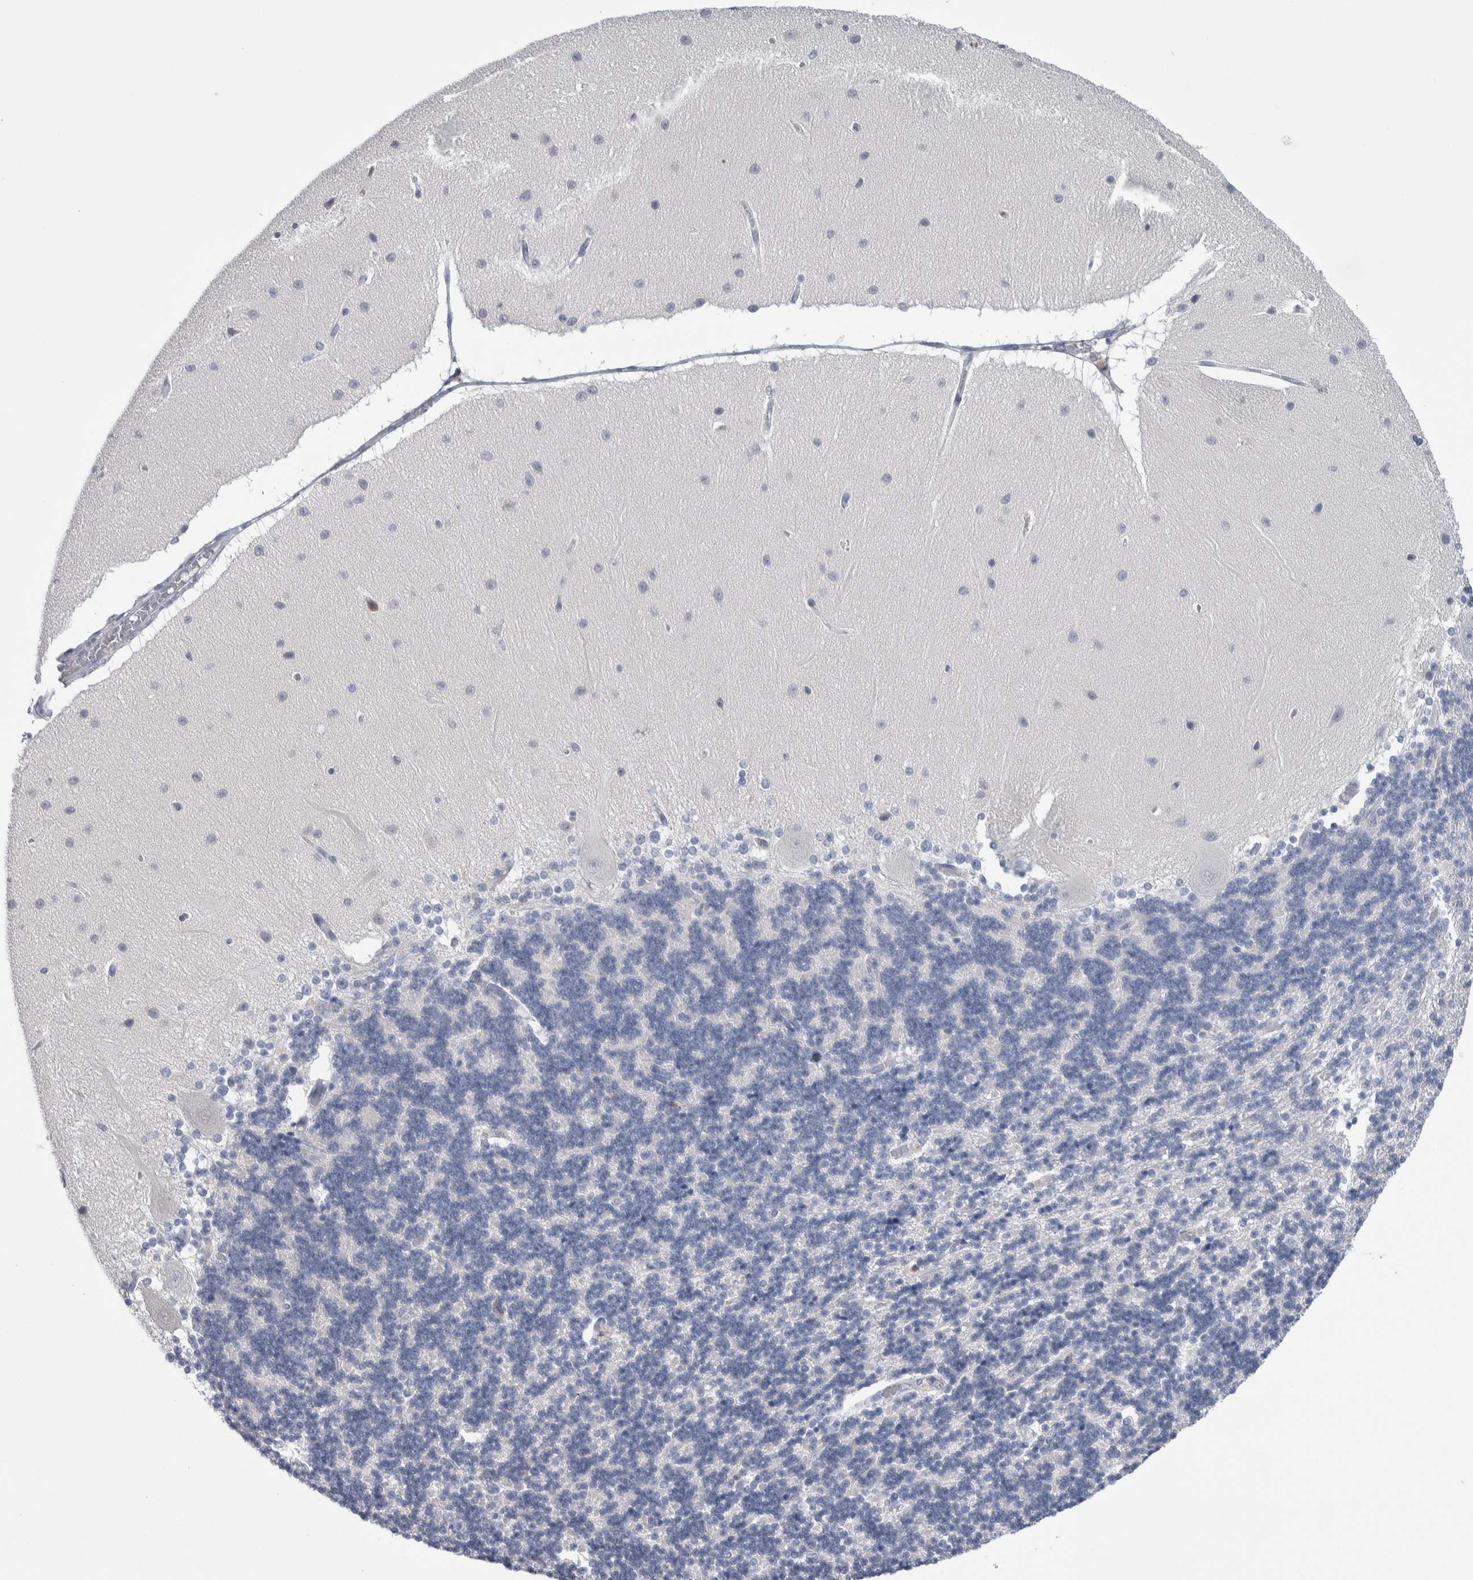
{"staining": {"intensity": "negative", "quantity": "none", "location": "none"}, "tissue": "cerebellum", "cell_type": "Cells in granular layer", "image_type": "normal", "snomed": [{"axis": "morphology", "description": "Normal tissue, NOS"}, {"axis": "topography", "description": "Cerebellum"}], "caption": "The micrograph demonstrates no staining of cells in granular layer in benign cerebellum. The staining was performed using DAB to visualize the protein expression in brown, while the nuclei were stained in blue with hematoxylin (Magnification: 20x).", "gene": "LURAP1L", "patient": {"sex": "female", "age": 54}}